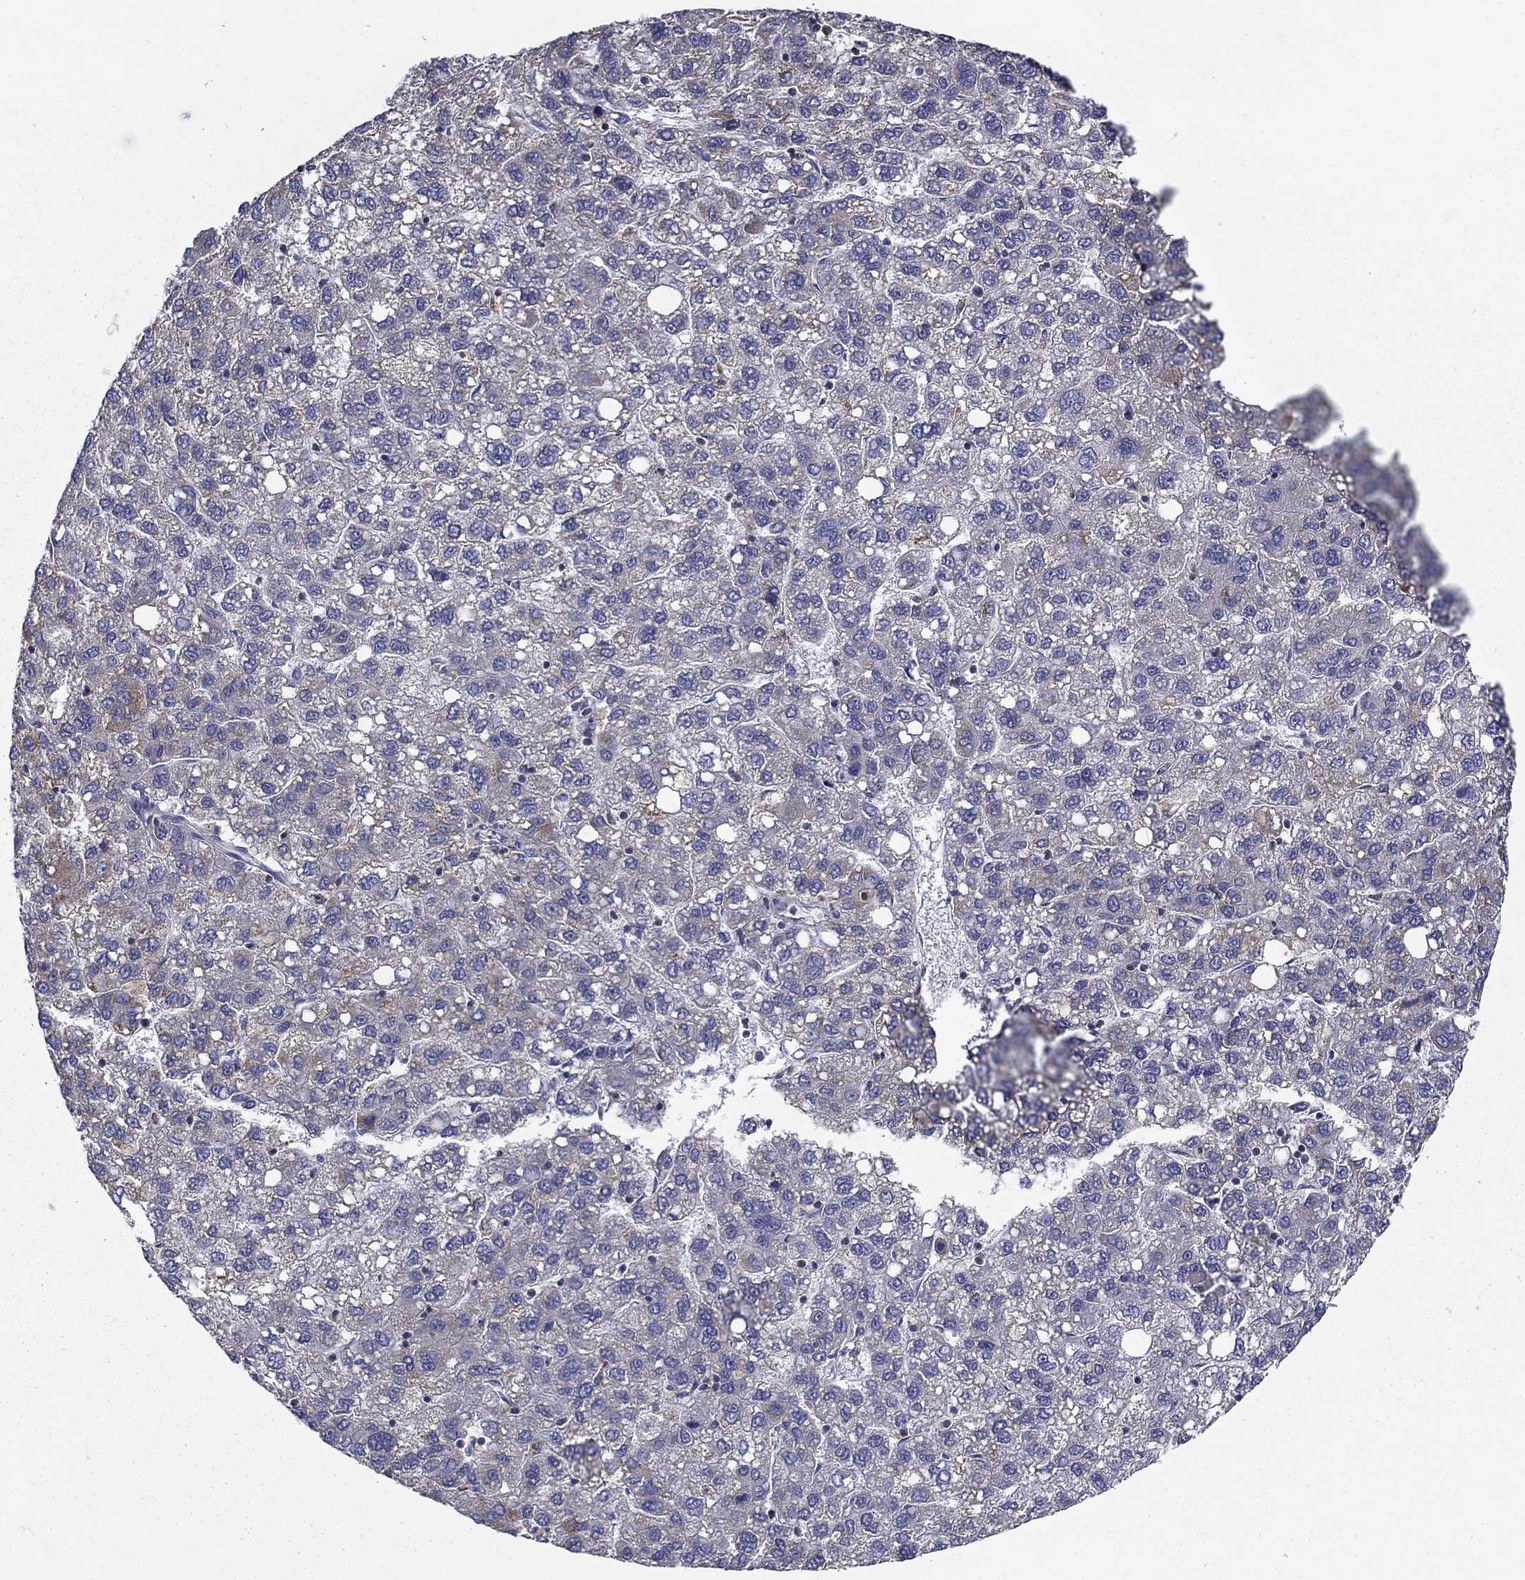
{"staining": {"intensity": "weak", "quantity": "<25%", "location": "cytoplasmic/membranous"}, "tissue": "liver cancer", "cell_type": "Tumor cells", "image_type": "cancer", "snomed": [{"axis": "morphology", "description": "Carcinoma, Hepatocellular, NOS"}, {"axis": "topography", "description": "Liver"}], "caption": "Tumor cells are negative for brown protein staining in liver hepatocellular carcinoma. (Stains: DAB immunohistochemistry with hematoxylin counter stain, Microscopy: brightfield microscopy at high magnification).", "gene": "NME5", "patient": {"sex": "female", "age": 82}}